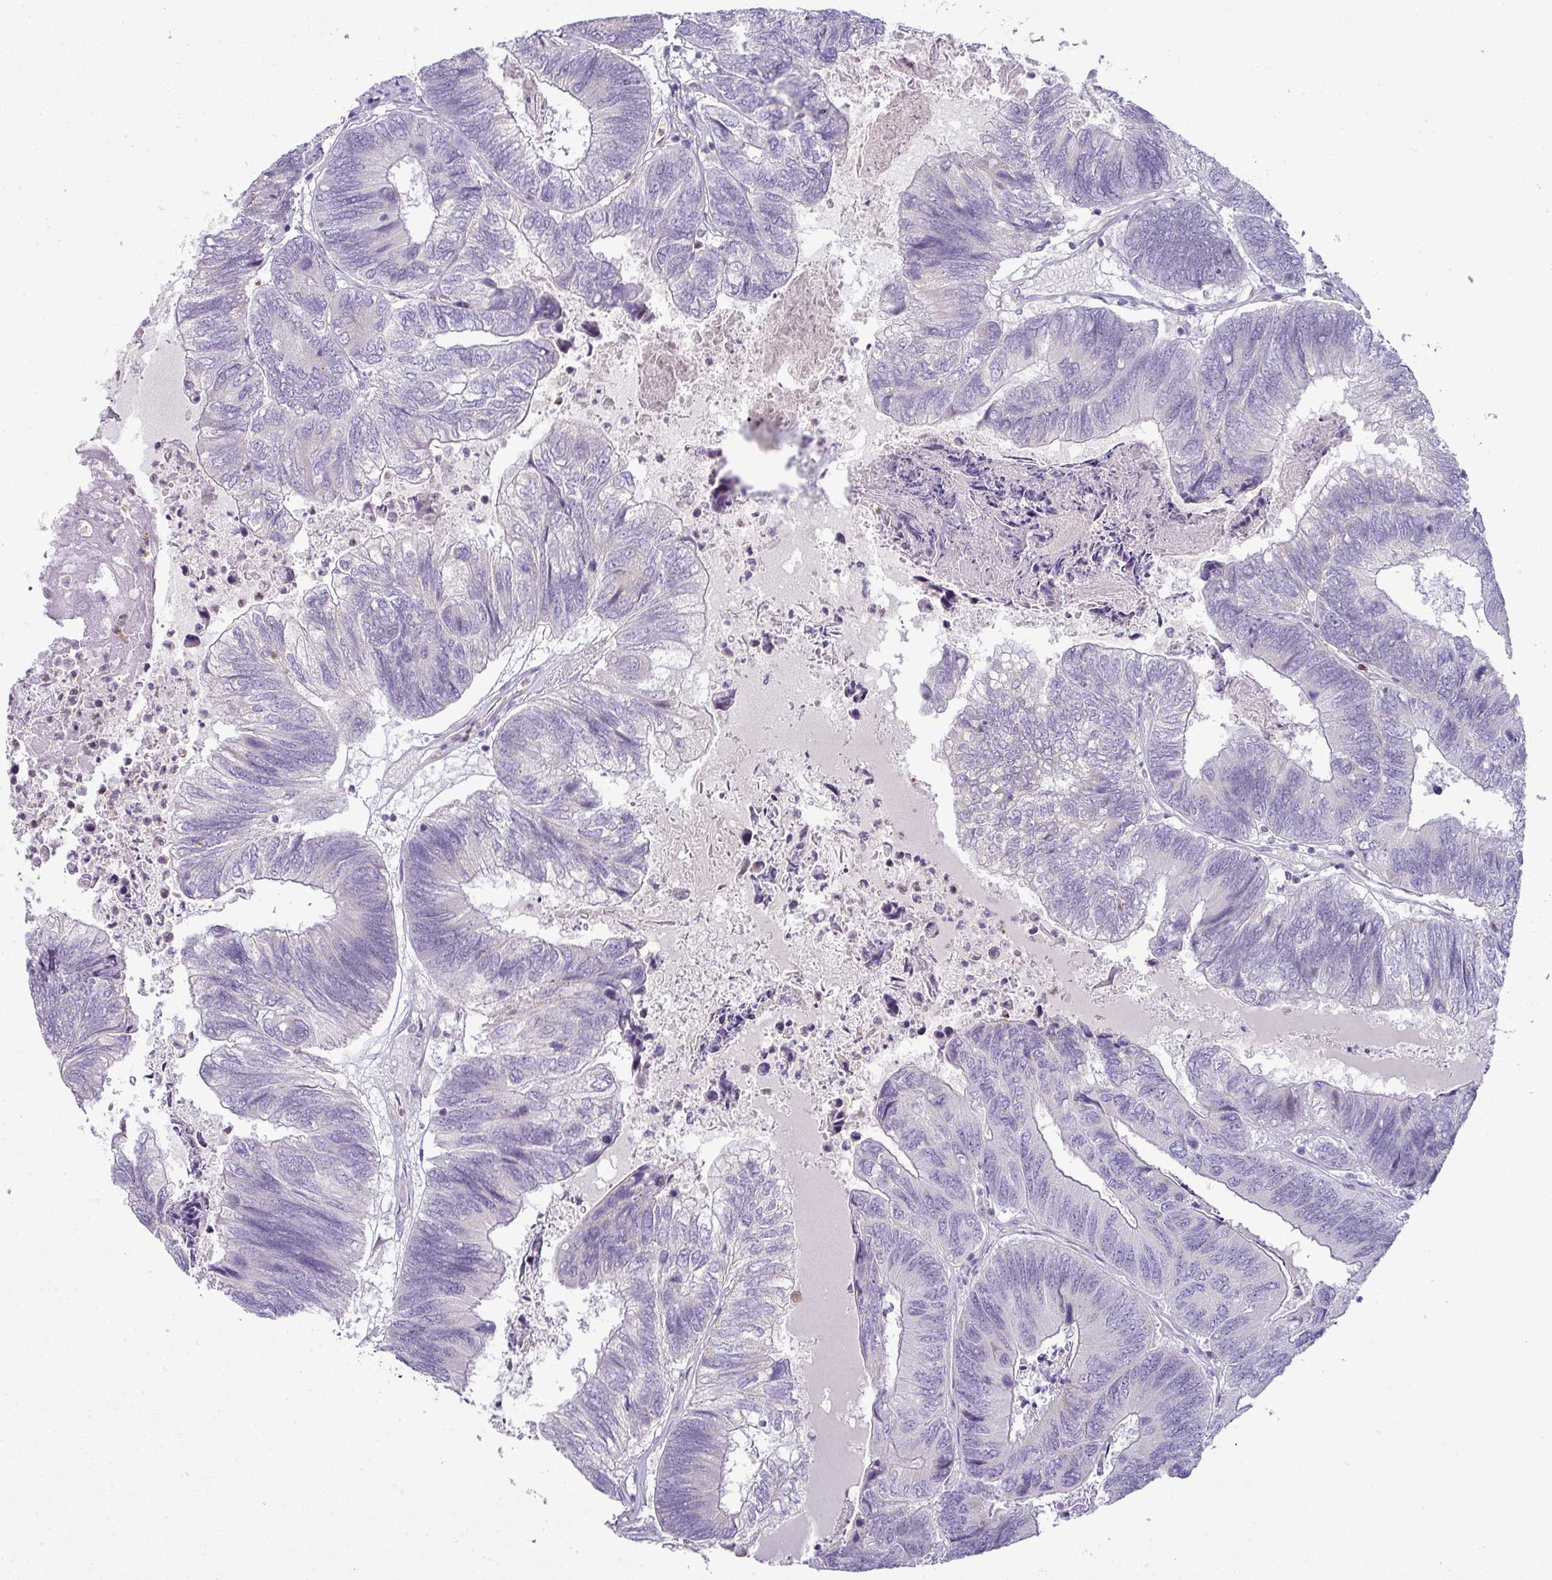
{"staining": {"intensity": "negative", "quantity": "none", "location": "none"}, "tissue": "colorectal cancer", "cell_type": "Tumor cells", "image_type": "cancer", "snomed": [{"axis": "morphology", "description": "Adenocarcinoma, NOS"}, {"axis": "topography", "description": "Colon"}], "caption": "IHC photomicrograph of neoplastic tissue: human adenocarcinoma (colorectal) stained with DAB (3,3'-diaminobenzidine) demonstrates no significant protein expression in tumor cells.", "gene": "HBEGF", "patient": {"sex": "female", "age": 67}}